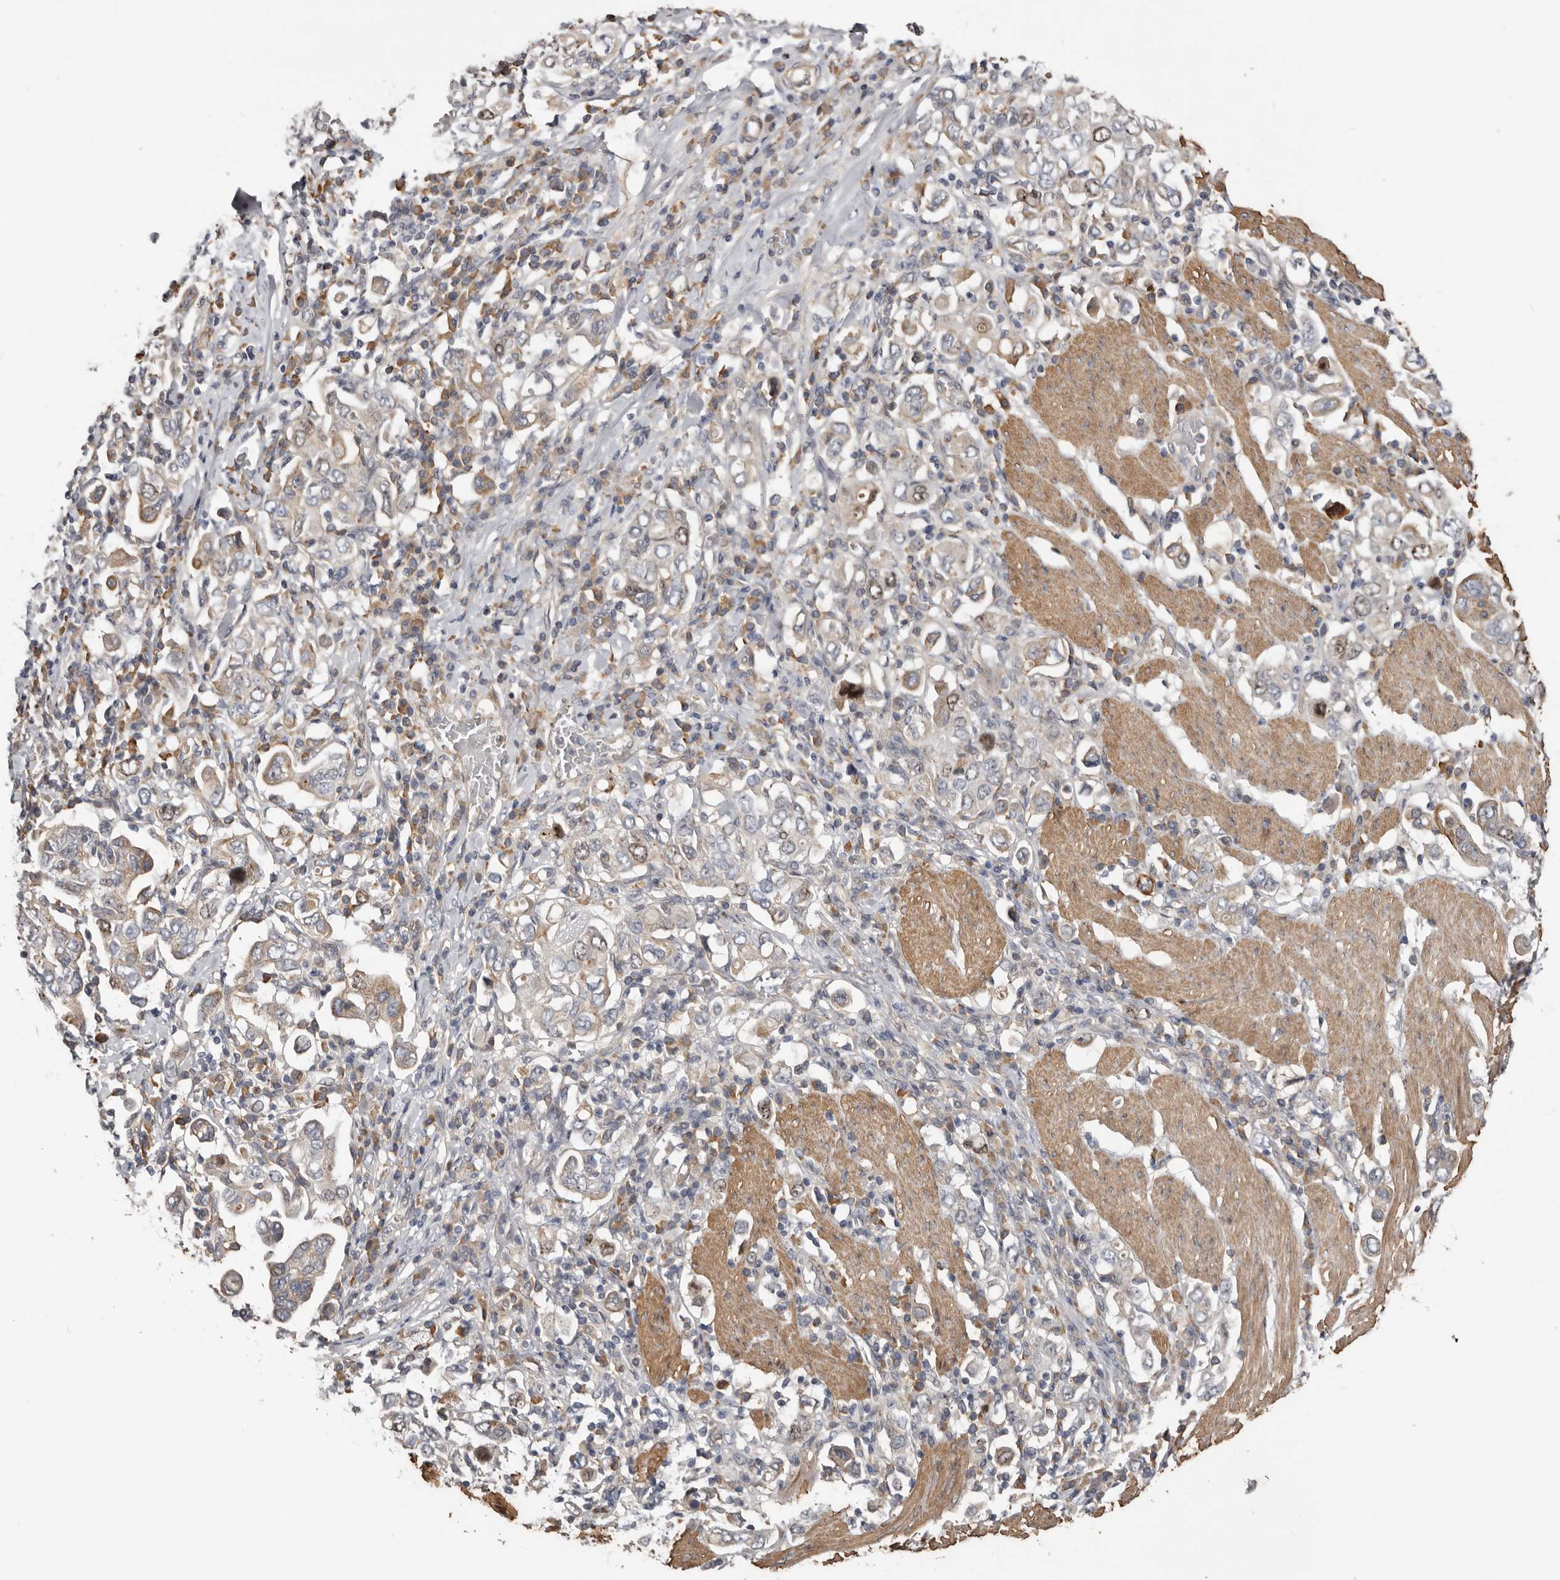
{"staining": {"intensity": "moderate", "quantity": "<25%", "location": "nuclear"}, "tissue": "stomach cancer", "cell_type": "Tumor cells", "image_type": "cancer", "snomed": [{"axis": "morphology", "description": "Adenocarcinoma, NOS"}, {"axis": "topography", "description": "Stomach, upper"}], "caption": "This micrograph shows immunohistochemistry (IHC) staining of human adenocarcinoma (stomach), with low moderate nuclear staining in about <25% of tumor cells.", "gene": "CDCA8", "patient": {"sex": "male", "age": 62}}